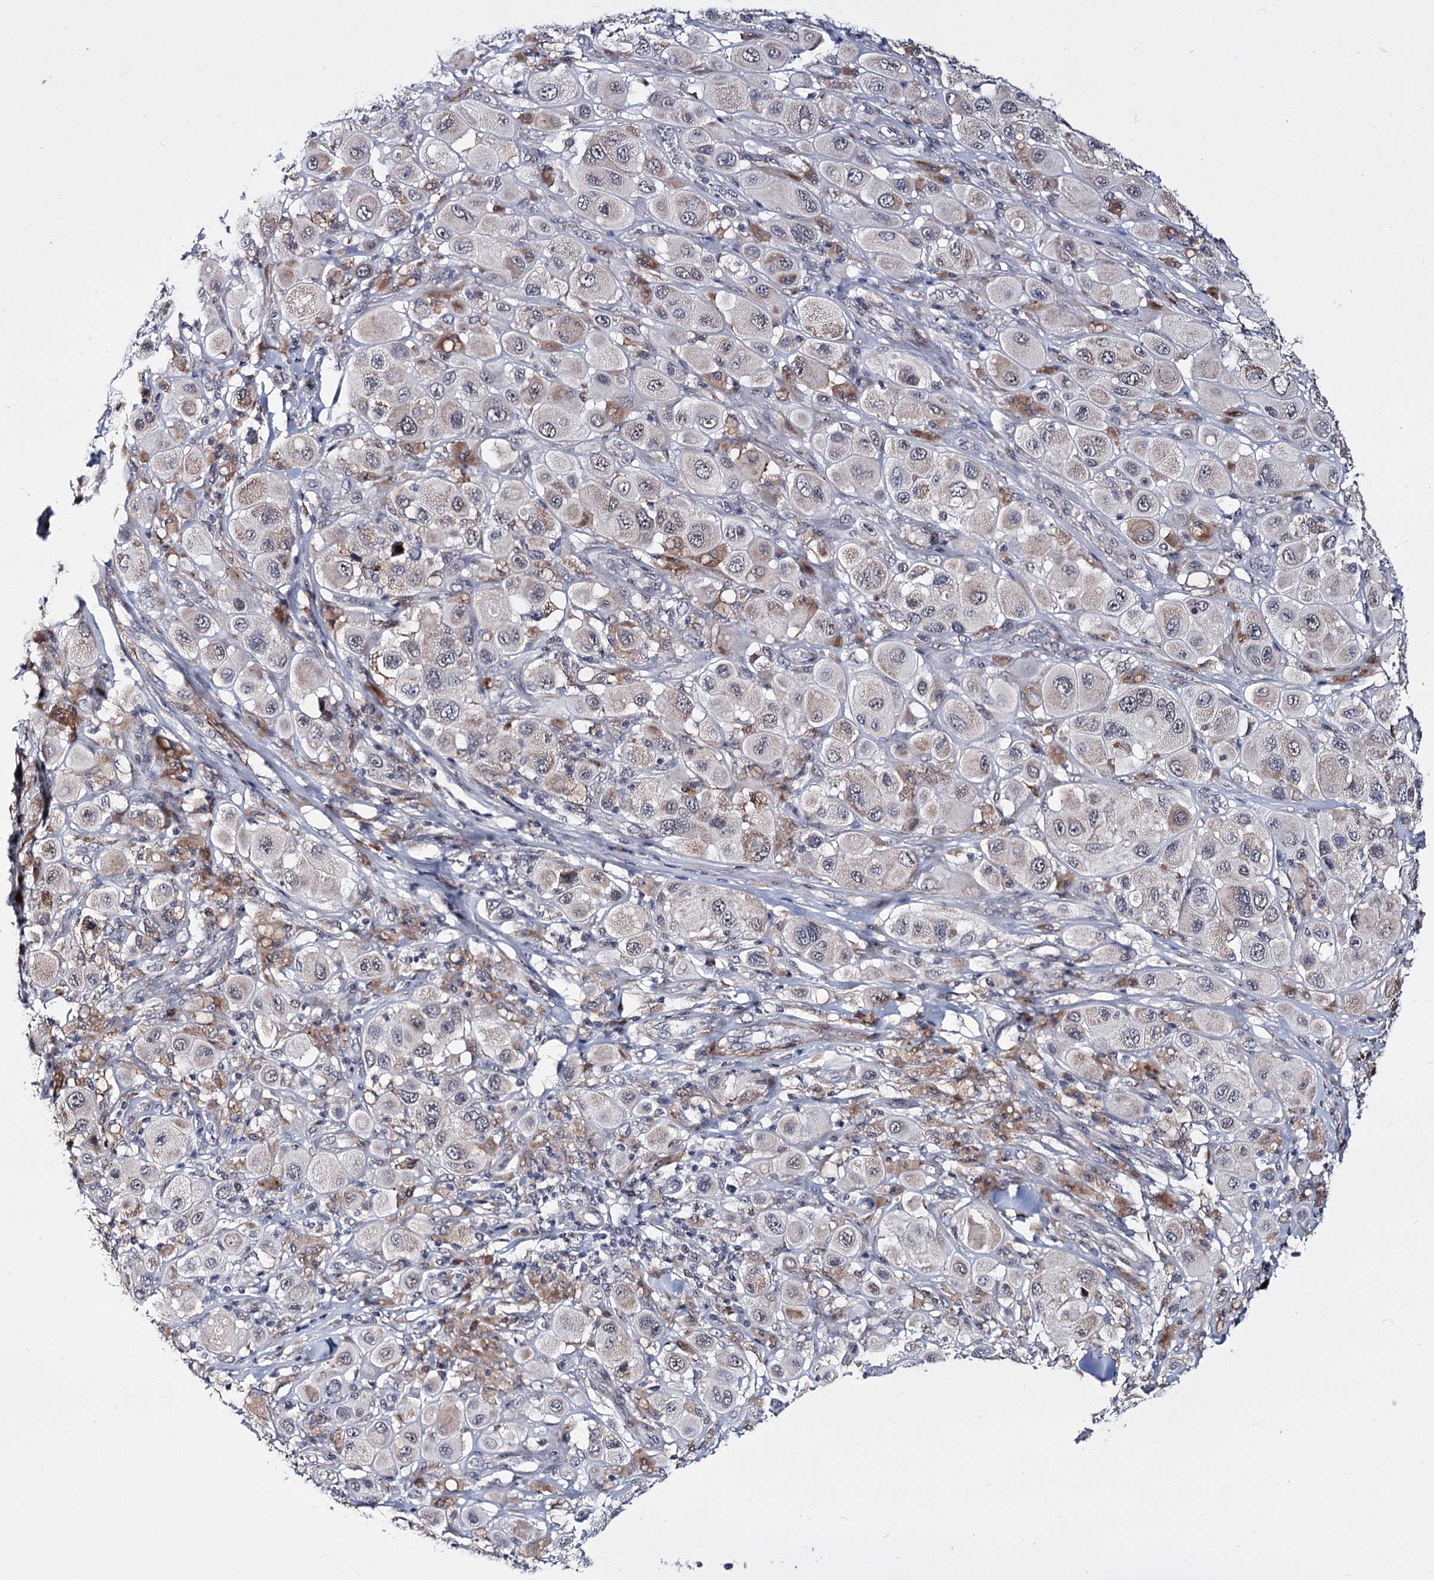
{"staining": {"intensity": "negative", "quantity": "none", "location": "none"}, "tissue": "melanoma", "cell_type": "Tumor cells", "image_type": "cancer", "snomed": [{"axis": "morphology", "description": "Malignant melanoma, Metastatic site"}, {"axis": "topography", "description": "Skin"}], "caption": "IHC micrograph of human melanoma stained for a protein (brown), which exhibits no staining in tumor cells.", "gene": "PPRC1", "patient": {"sex": "male", "age": 41}}